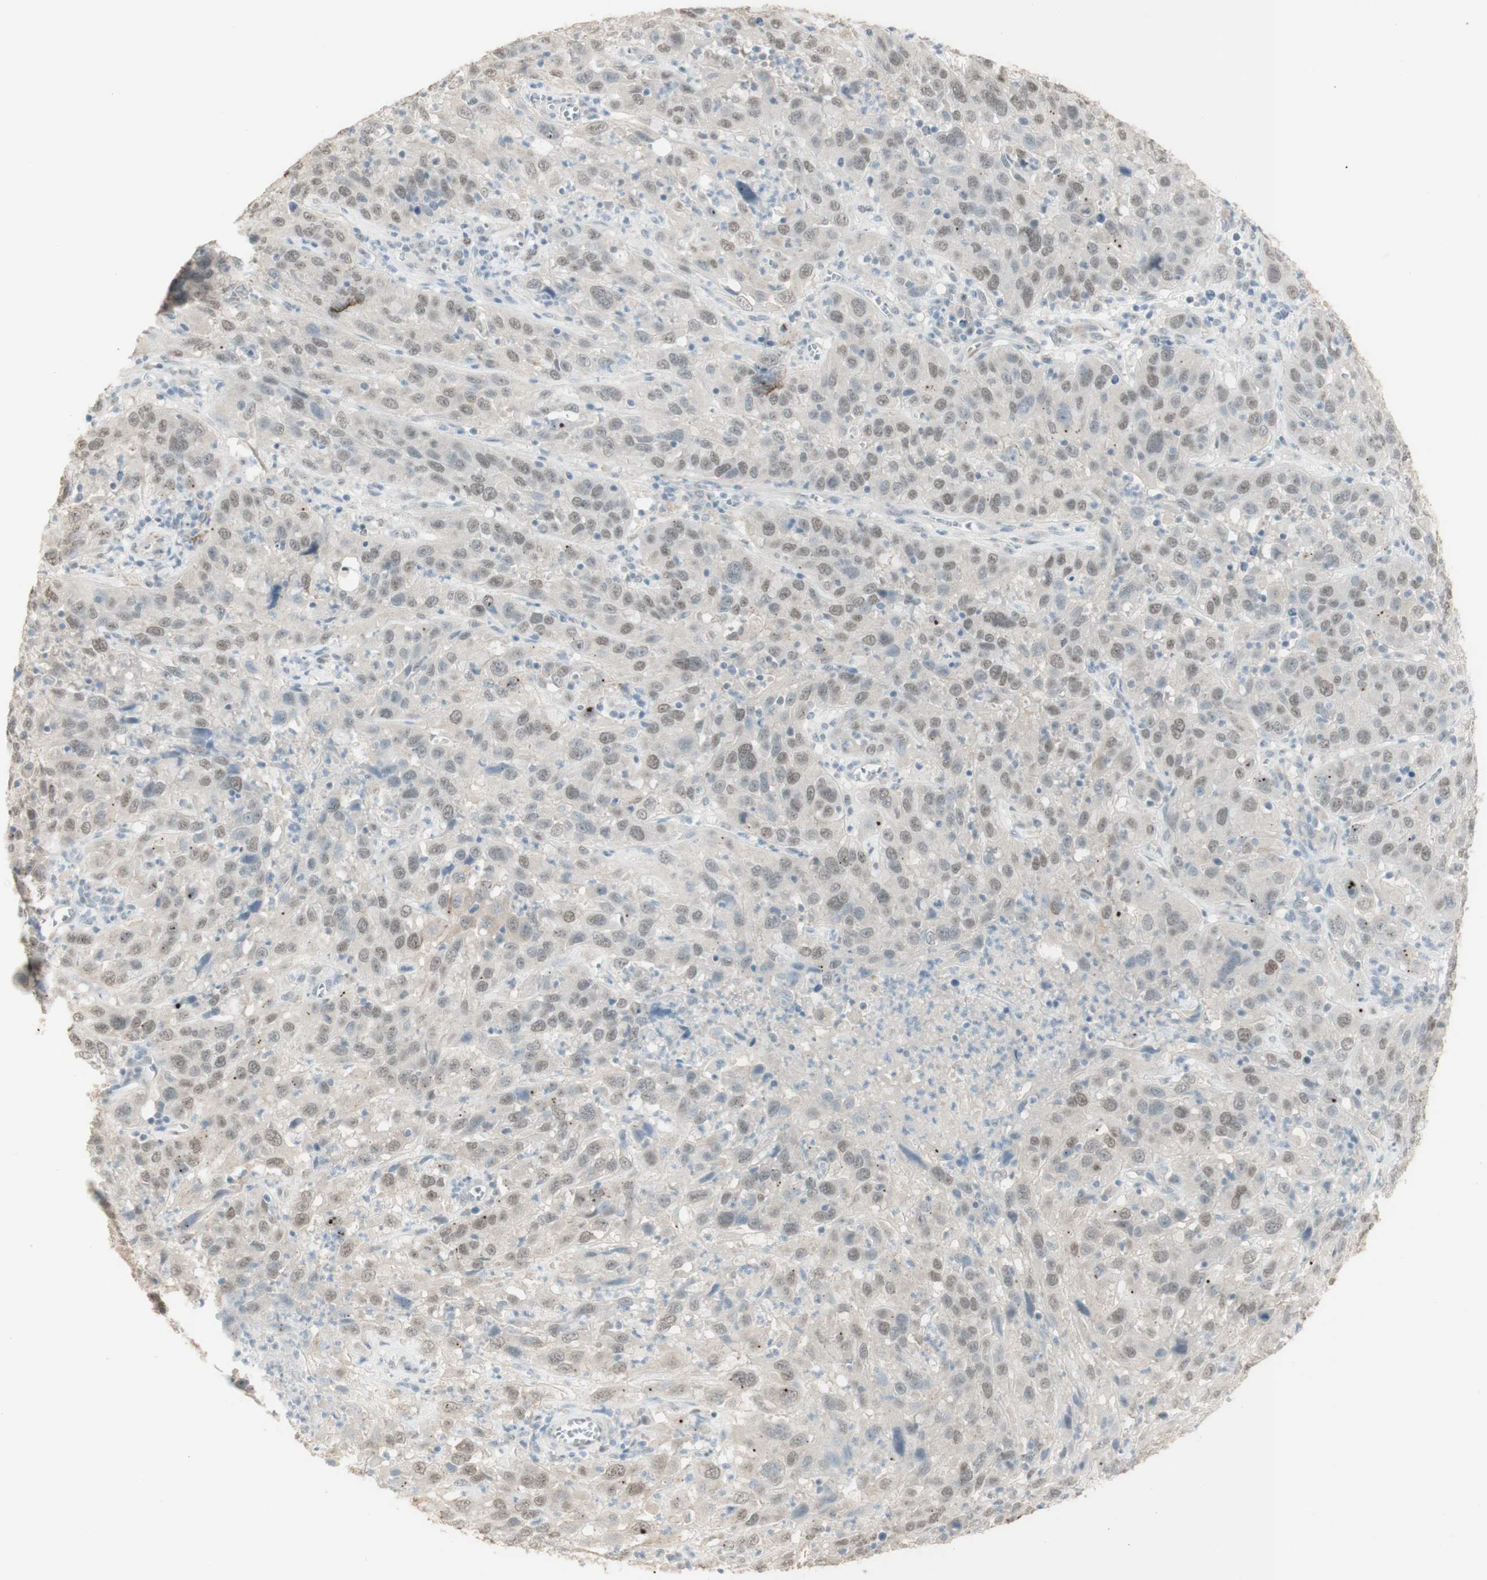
{"staining": {"intensity": "weak", "quantity": "25%-75%", "location": "nuclear"}, "tissue": "cervical cancer", "cell_type": "Tumor cells", "image_type": "cancer", "snomed": [{"axis": "morphology", "description": "Squamous cell carcinoma, NOS"}, {"axis": "topography", "description": "Cervix"}], "caption": "The immunohistochemical stain labels weak nuclear expression in tumor cells of squamous cell carcinoma (cervical) tissue. (DAB IHC, brown staining for protein, blue staining for nuclei).", "gene": "MUC3A", "patient": {"sex": "female", "age": 32}}